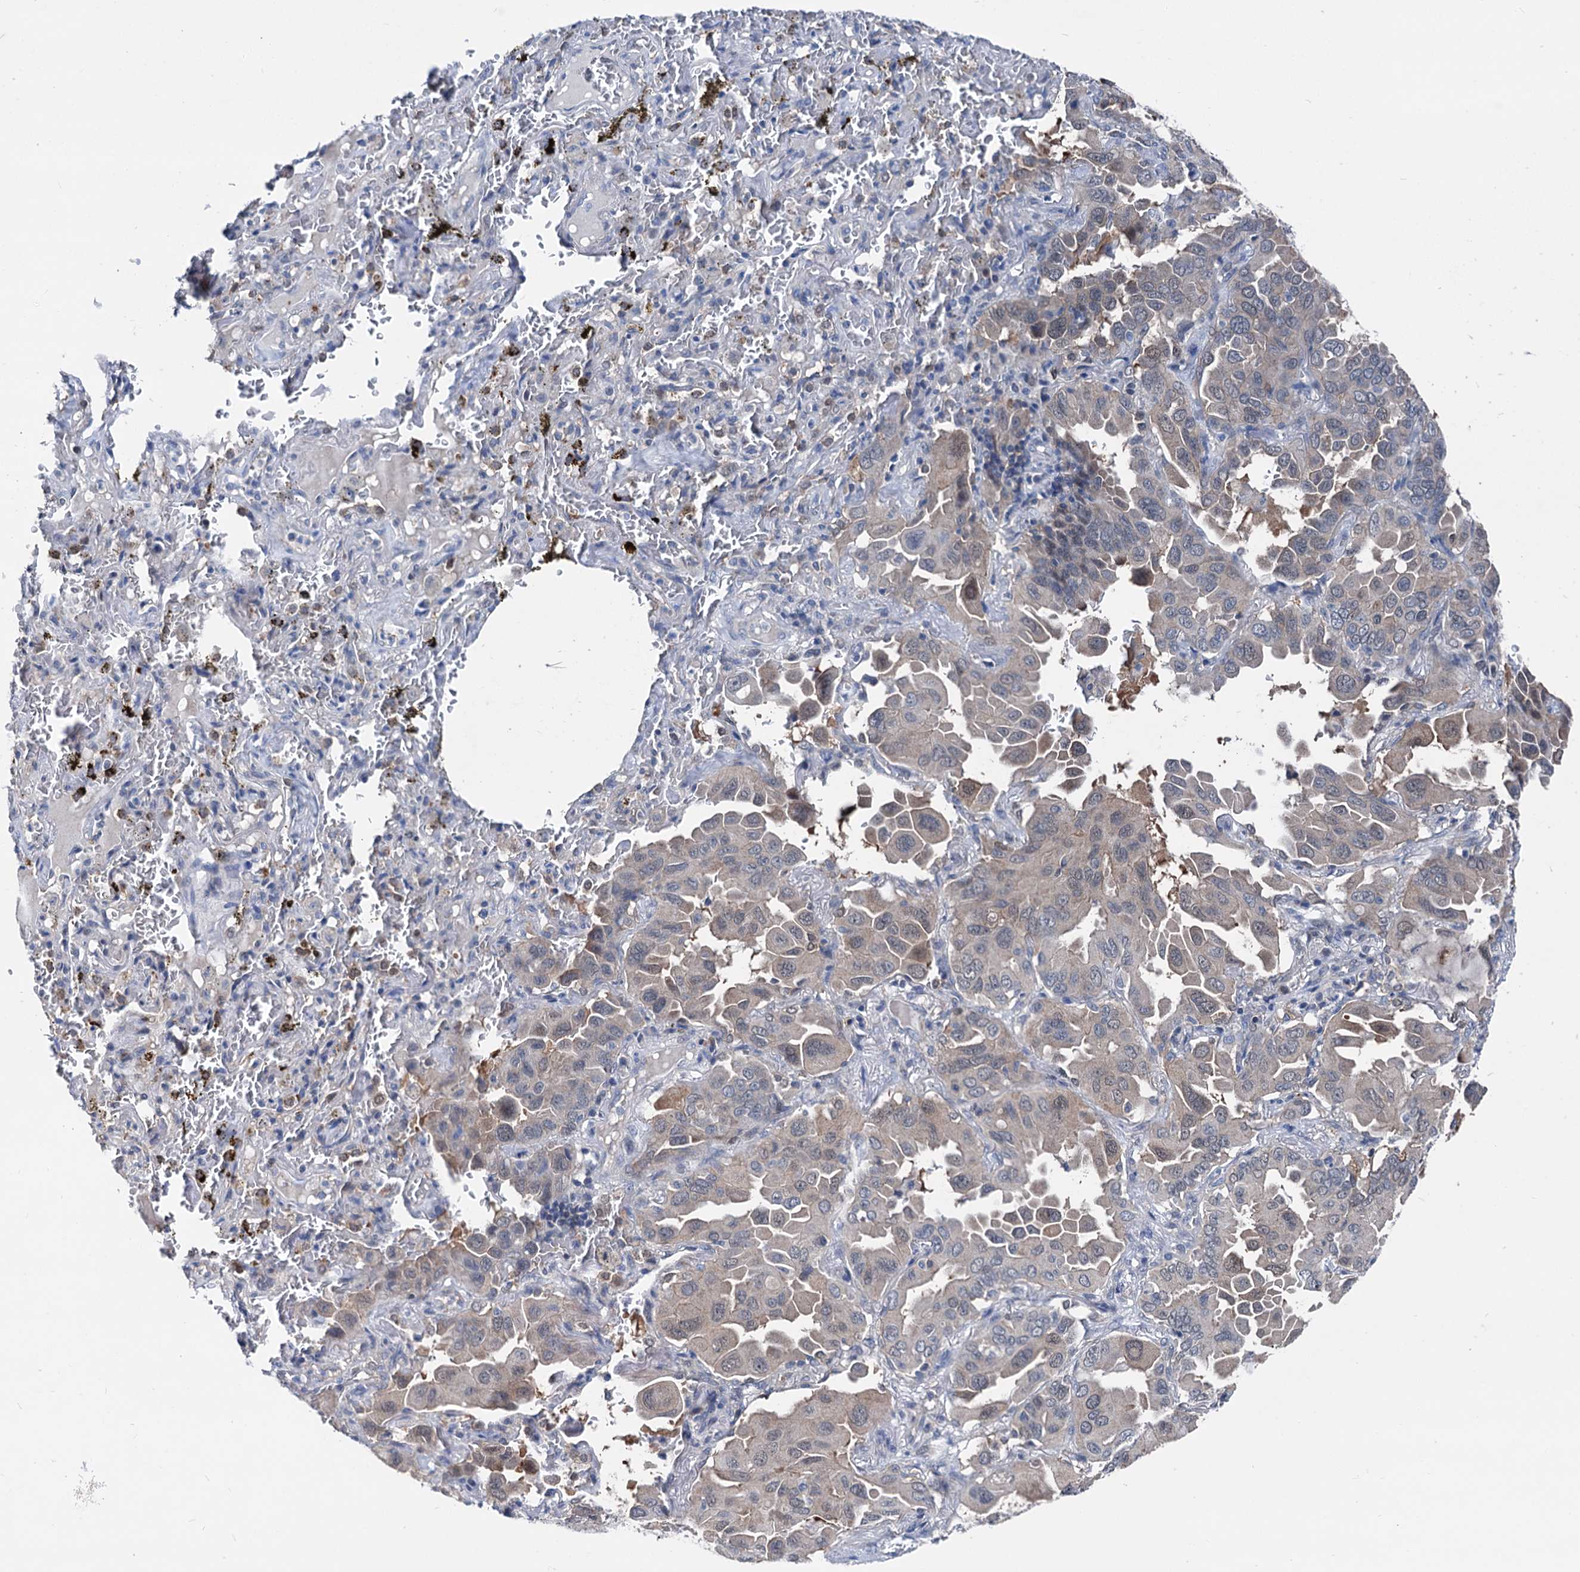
{"staining": {"intensity": "moderate", "quantity": "25%-75%", "location": "cytoplasmic/membranous"}, "tissue": "lung cancer", "cell_type": "Tumor cells", "image_type": "cancer", "snomed": [{"axis": "morphology", "description": "Adenocarcinoma, NOS"}, {"axis": "topography", "description": "Lung"}], "caption": "A histopathology image of lung adenocarcinoma stained for a protein displays moderate cytoplasmic/membranous brown staining in tumor cells.", "gene": "GLO1", "patient": {"sex": "male", "age": 64}}